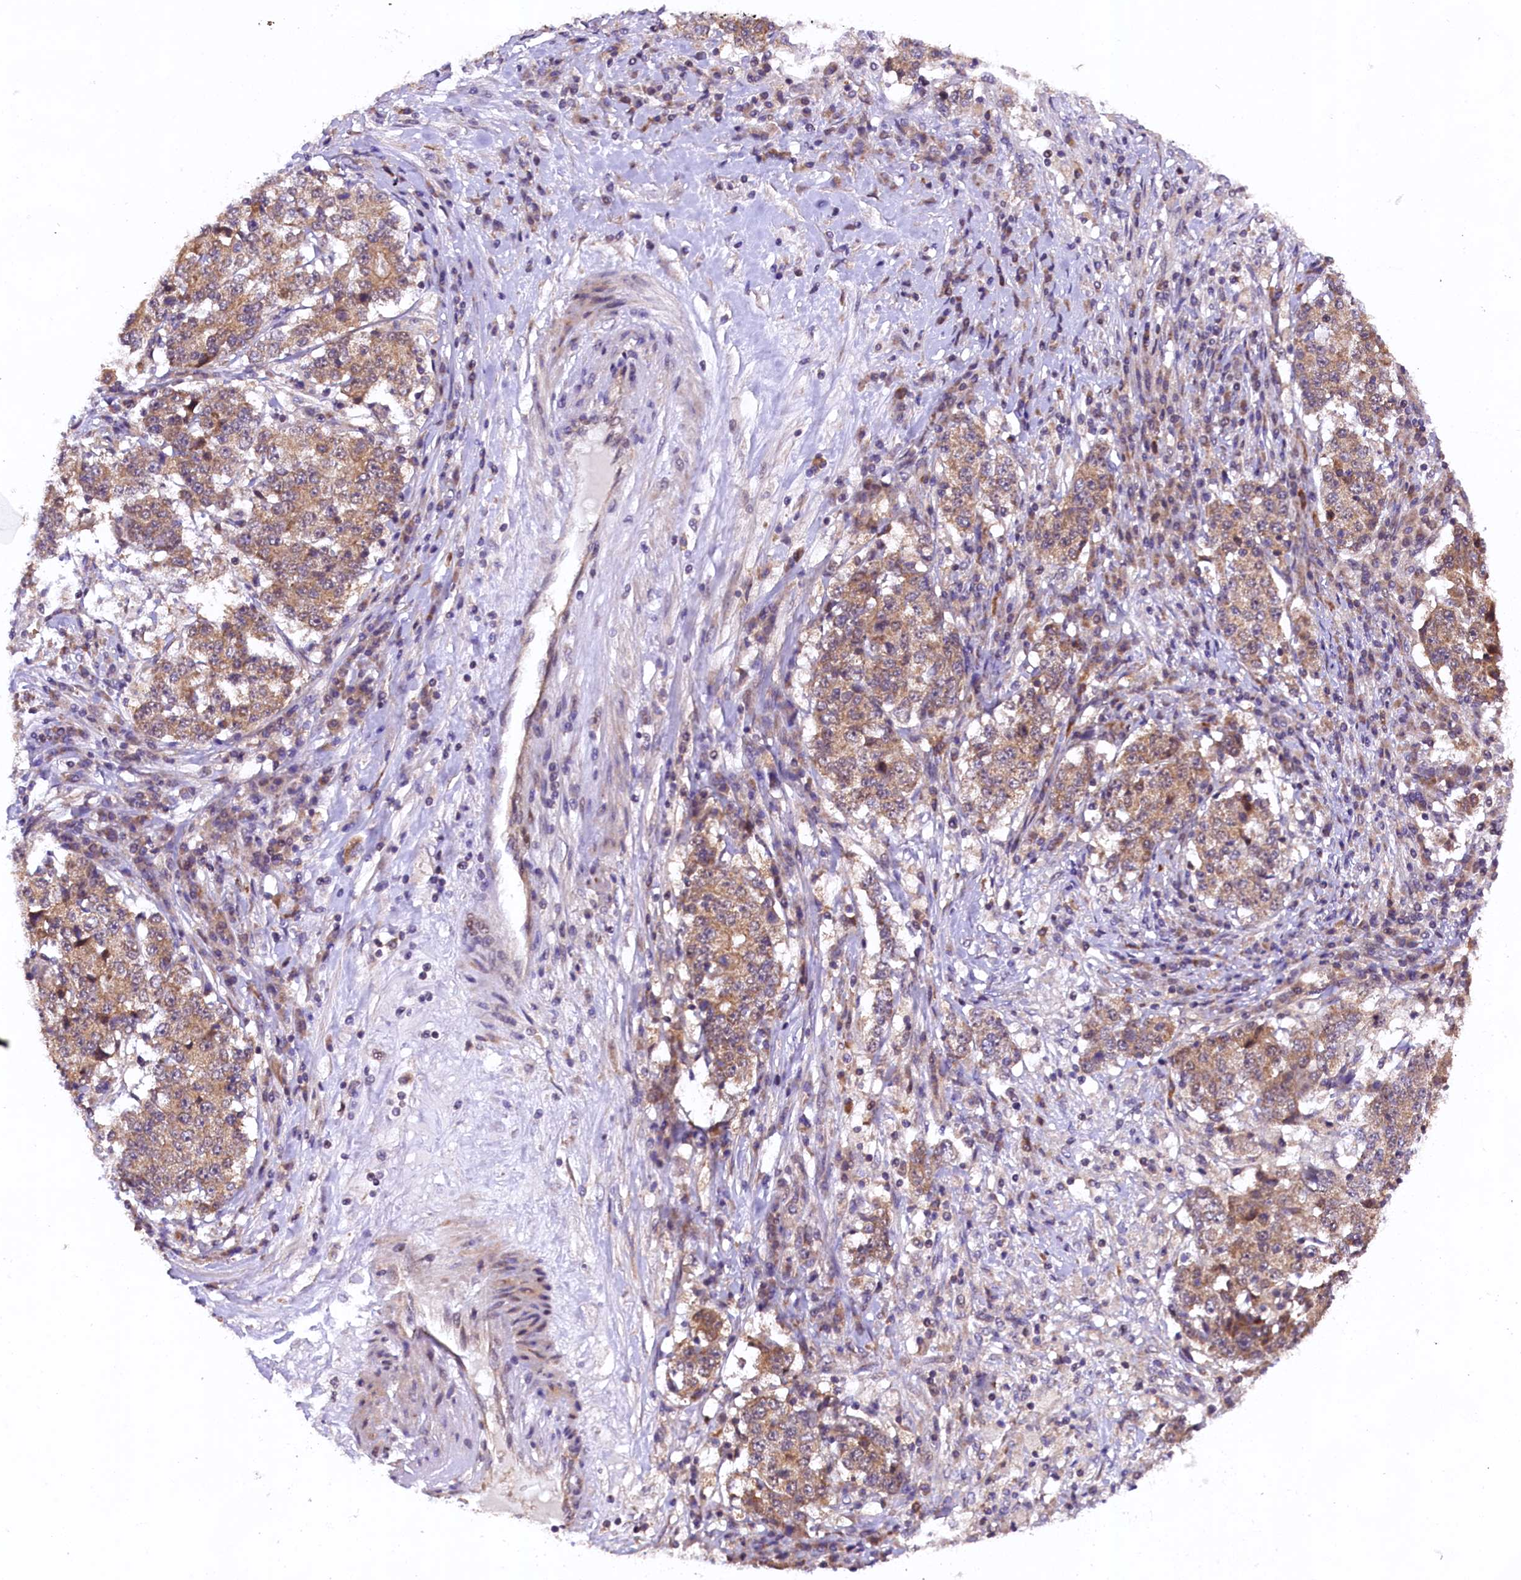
{"staining": {"intensity": "moderate", "quantity": ">75%", "location": "cytoplasmic/membranous"}, "tissue": "stomach cancer", "cell_type": "Tumor cells", "image_type": "cancer", "snomed": [{"axis": "morphology", "description": "Adenocarcinoma, NOS"}, {"axis": "topography", "description": "Stomach"}], "caption": "Adenocarcinoma (stomach) tissue displays moderate cytoplasmic/membranous expression in about >75% of tumor cells", "gene": "DOHH", "patient": {"sex": "male", "age": 59}}